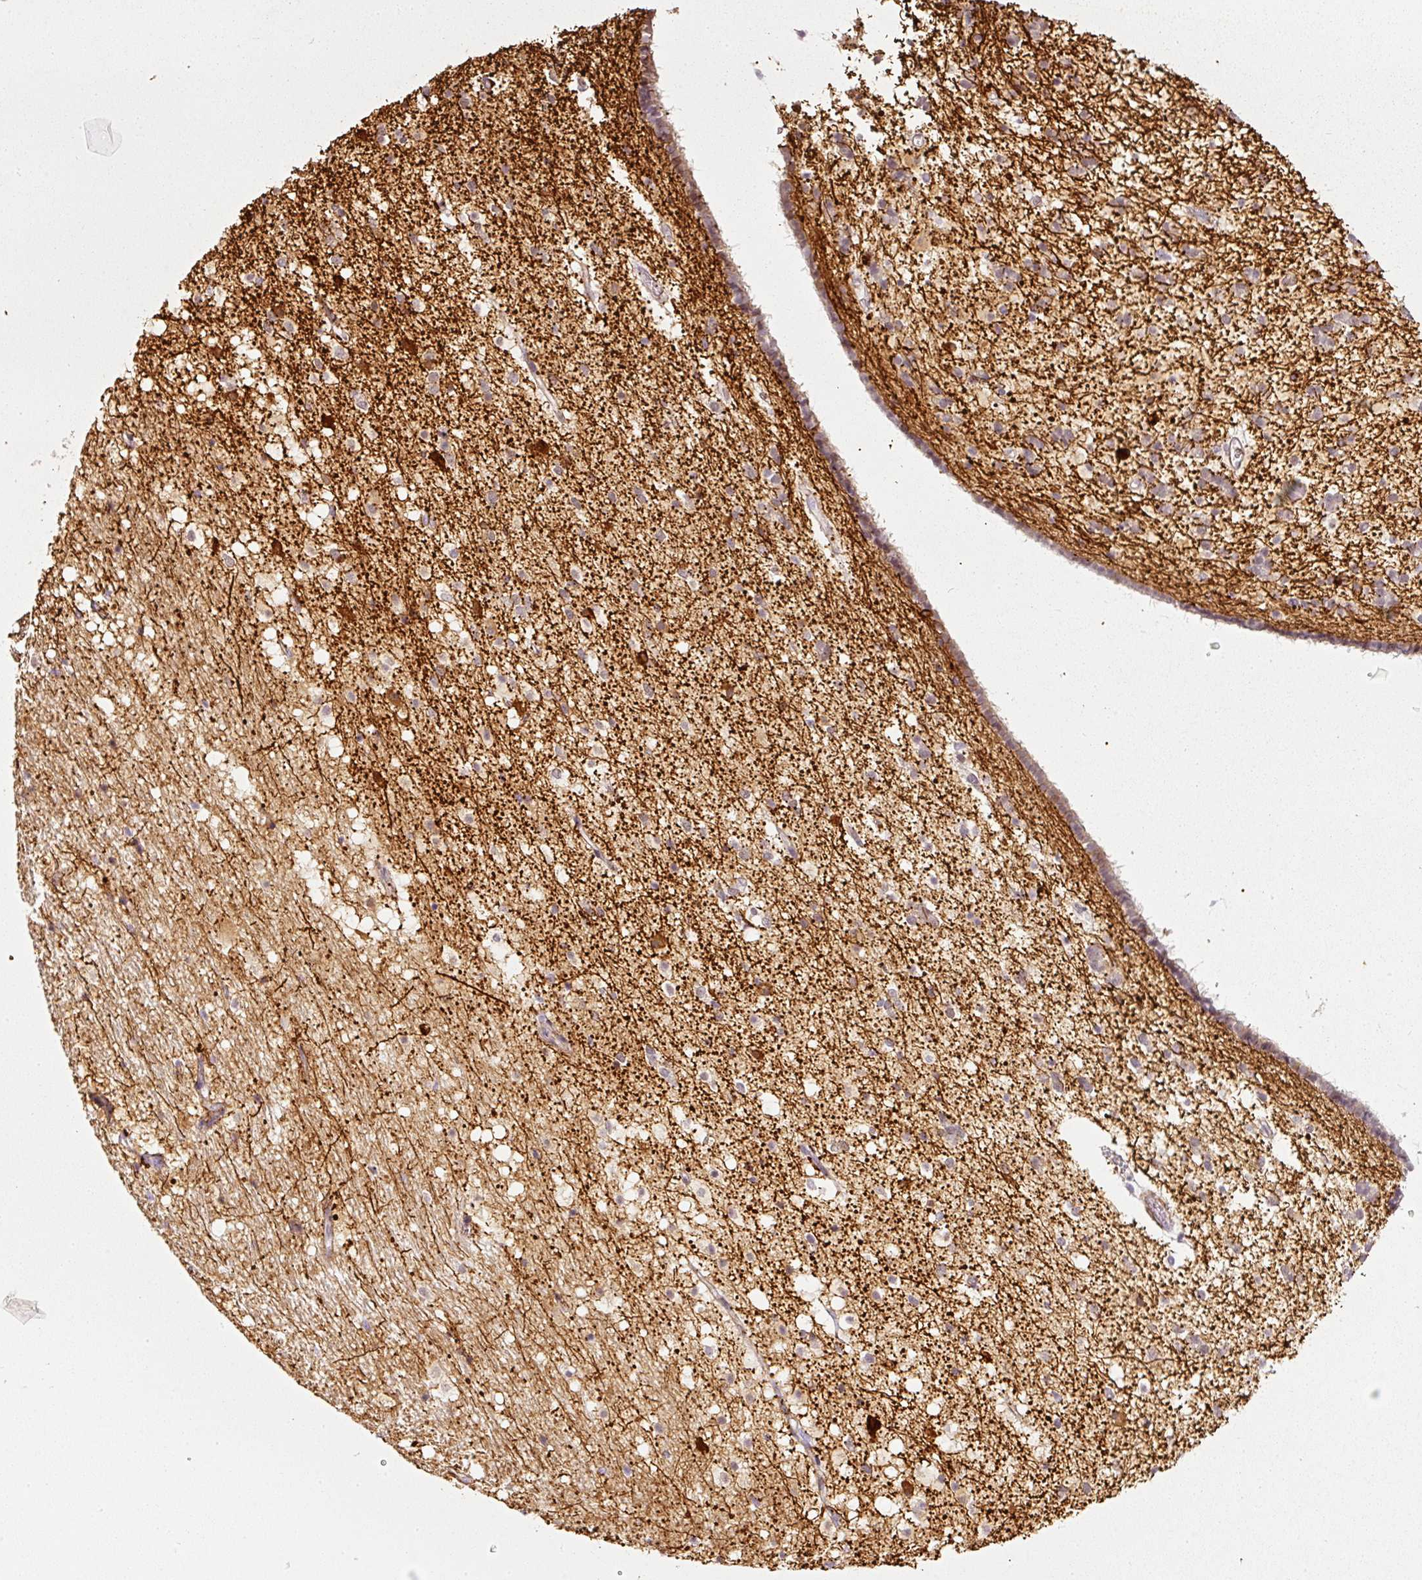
{"staining": {"intensity": "strong", "quantity": "<25%", "location": "cytoplasmic/membranous"}, "tissue": "caudate", "cell_type": "Glial cells", "image_type": "normal", "snomed": [{"axis": "morphology", "description": "Normal tissue, NOS"}, {"axis": "topography", "description": "Lateral ventricle wall"}], "caption": "Protein staining of unremarkable caudate reveals strong cytoplasmic/membranous staining in about <25% of glial cells. The staining was performed using DAB to visualize the protein expression in brown, while the nuclei were stained in blue with hematoxylin (Magnification: 20x).", "gene": "TOGARAM1", "patient": {"sex": "male", "age": 37}}